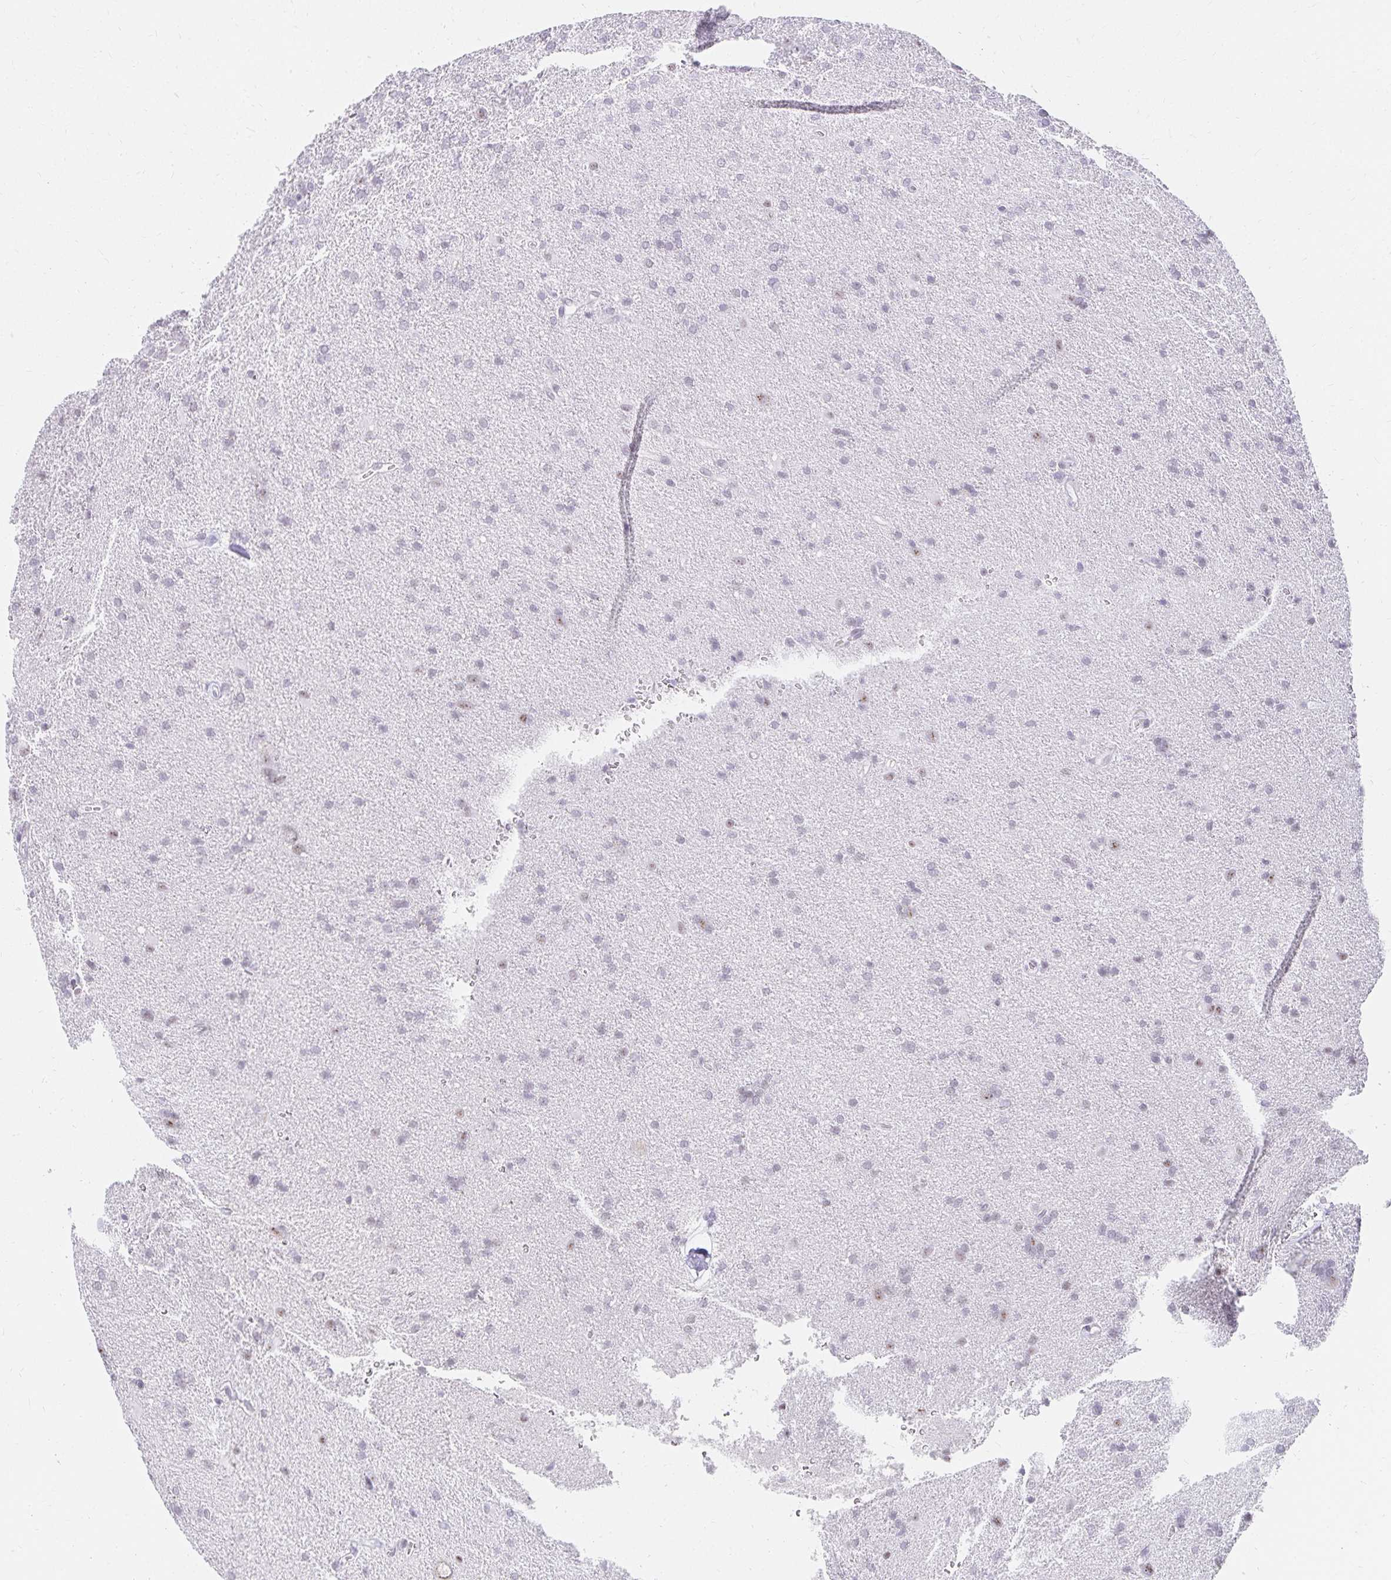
{"staining": {"intensity": "negative", "quantity": "none", "location": "none"}, "tissue": "glioma", "cell_type": "Tumor cells", "image_type": "cancer", "snomed": [{"axis": "morphology", "description": "Glioma, malignant, Low grade"}, {"axis": "topography", "description": "Brain"}], "caption": "Low-grade glioma (malignant) was stained to show a protein in brown. There is no significant expression in tumor cells.", "gene": "C20orf85", "patient": {"sex": "male", "age": 66}}